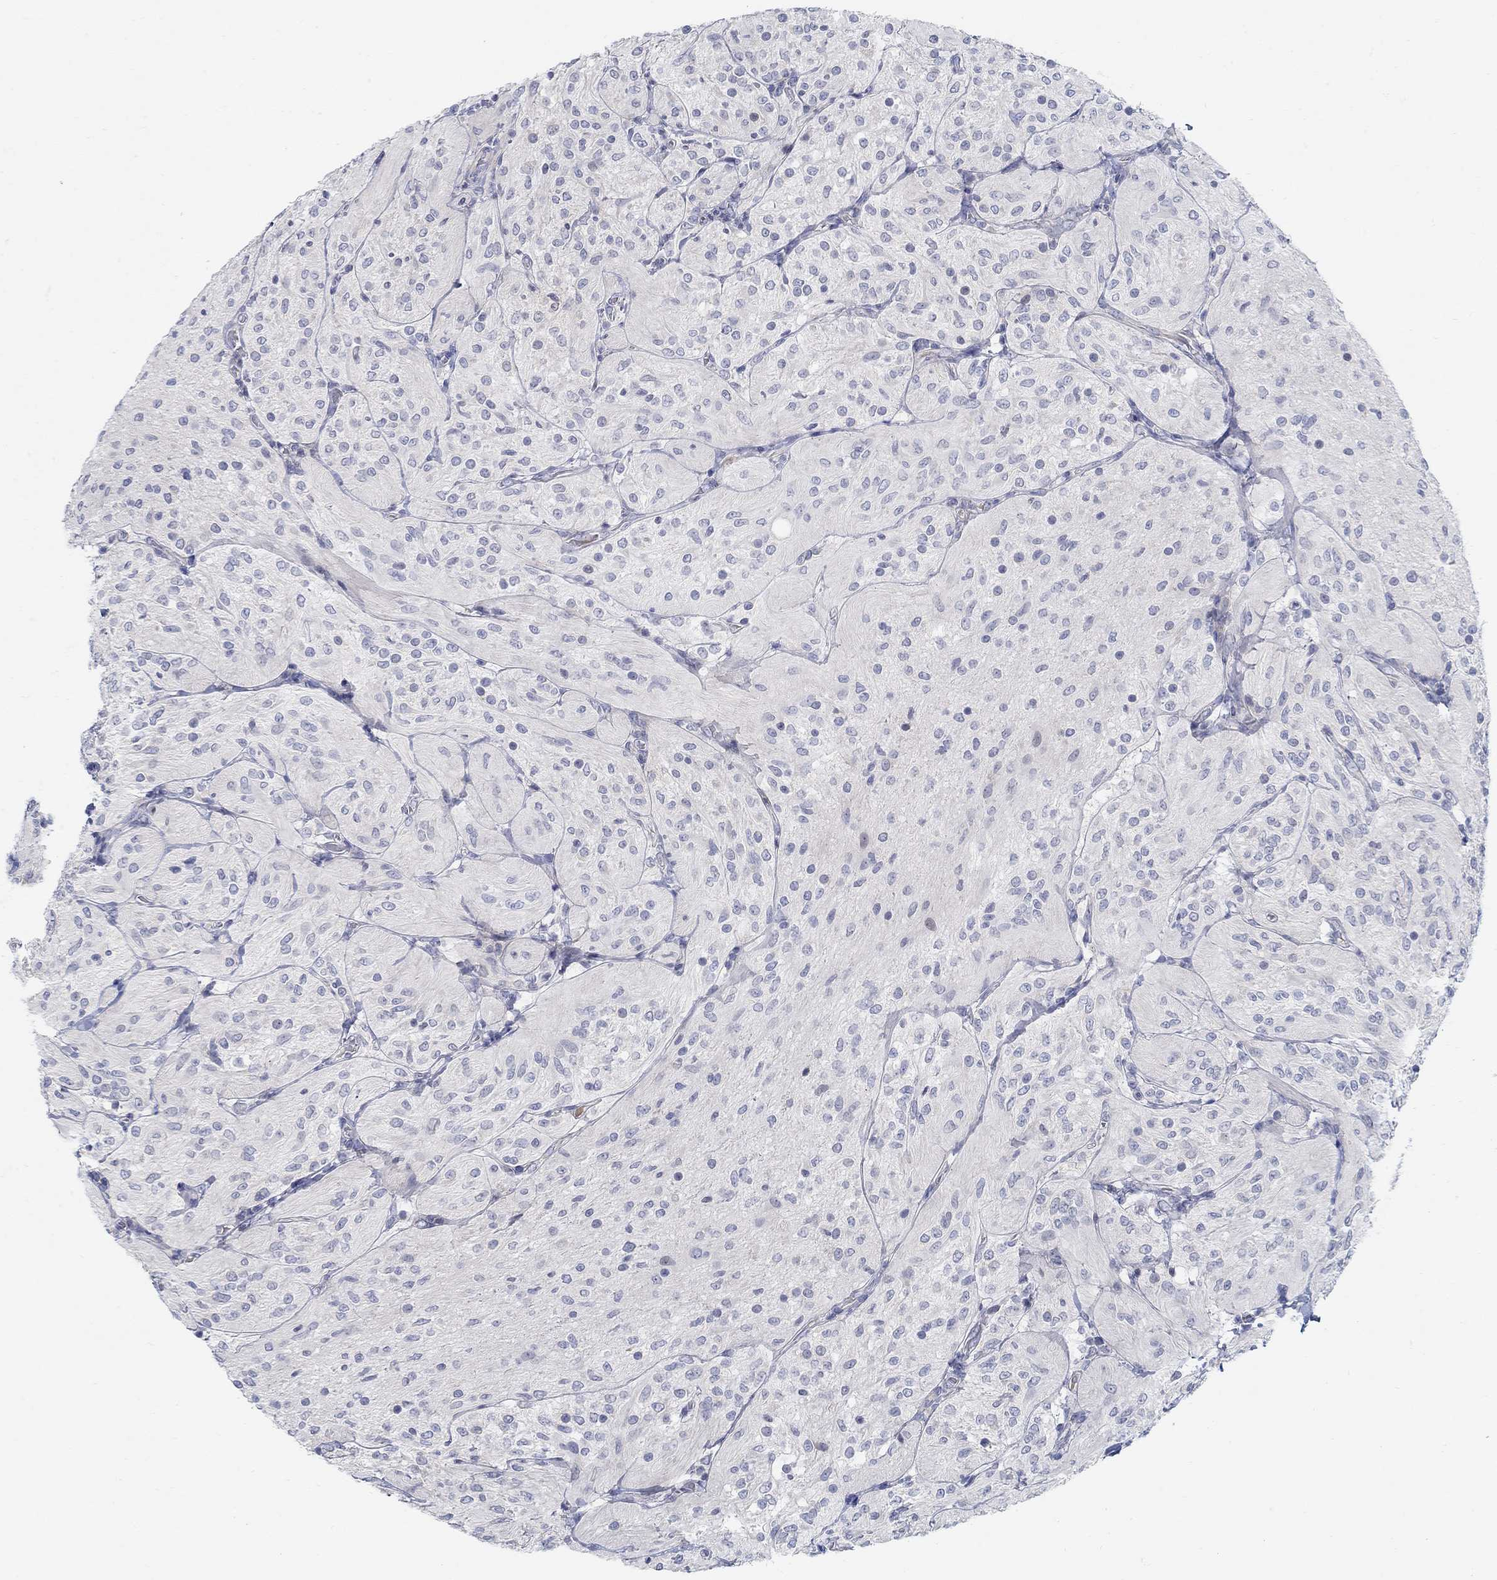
{"staining": {"intensity": "negative", "quantity": "none", "location": "none"}, "tissue": "glioma", "cell_type": "Tumor cells", "image_type": "cancer", "snomed": [{"axis": "morphology", "description": "Glioma, malignant, Low grade"}, {"axis": "topography", "description": "Brain"}], "caption": "Glioma stained for a protein using IHC shows no staining tumor cells.", "gene": "ANO7", "patient": {"sex": "male", "age": 3}}